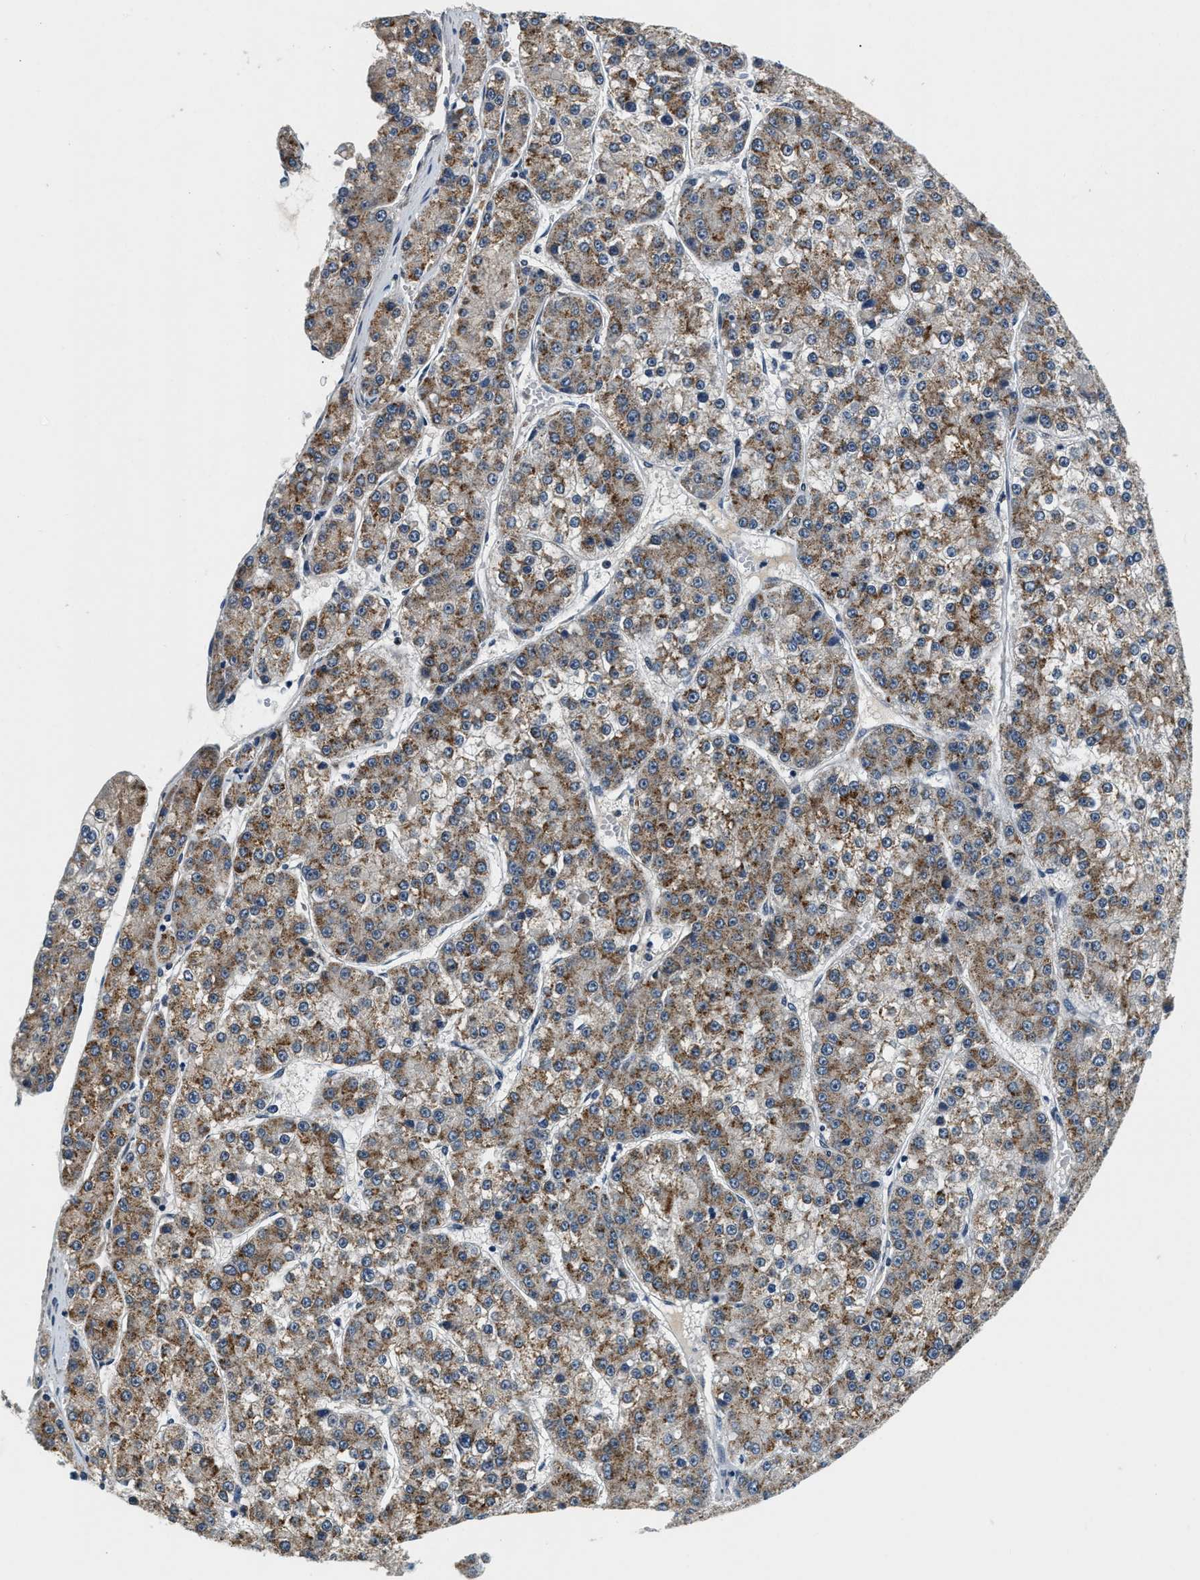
{"staining": {"intensity": "moderate", "quantity": ">75%", "location": "cytoplasmic/membranous"}, "tissue": "liver cancer", "cell_type": "Tumor cells", "image_type": "cancer", "snomed": [{"axis": "morphology", "description": "Carcinoma, Hepatocellular, NOS"}, {"axis": "topography", "description": "Liver"}], "caption": "About >75% of tumor cells in liver cancer (hepatocellular carcinoma) display moderate cytoplasmic/membranous protein positivity as visualized by brown immunohistochemical staining.", "gene": "YAE1", "patient": {"sex": "female", "age": 73}}